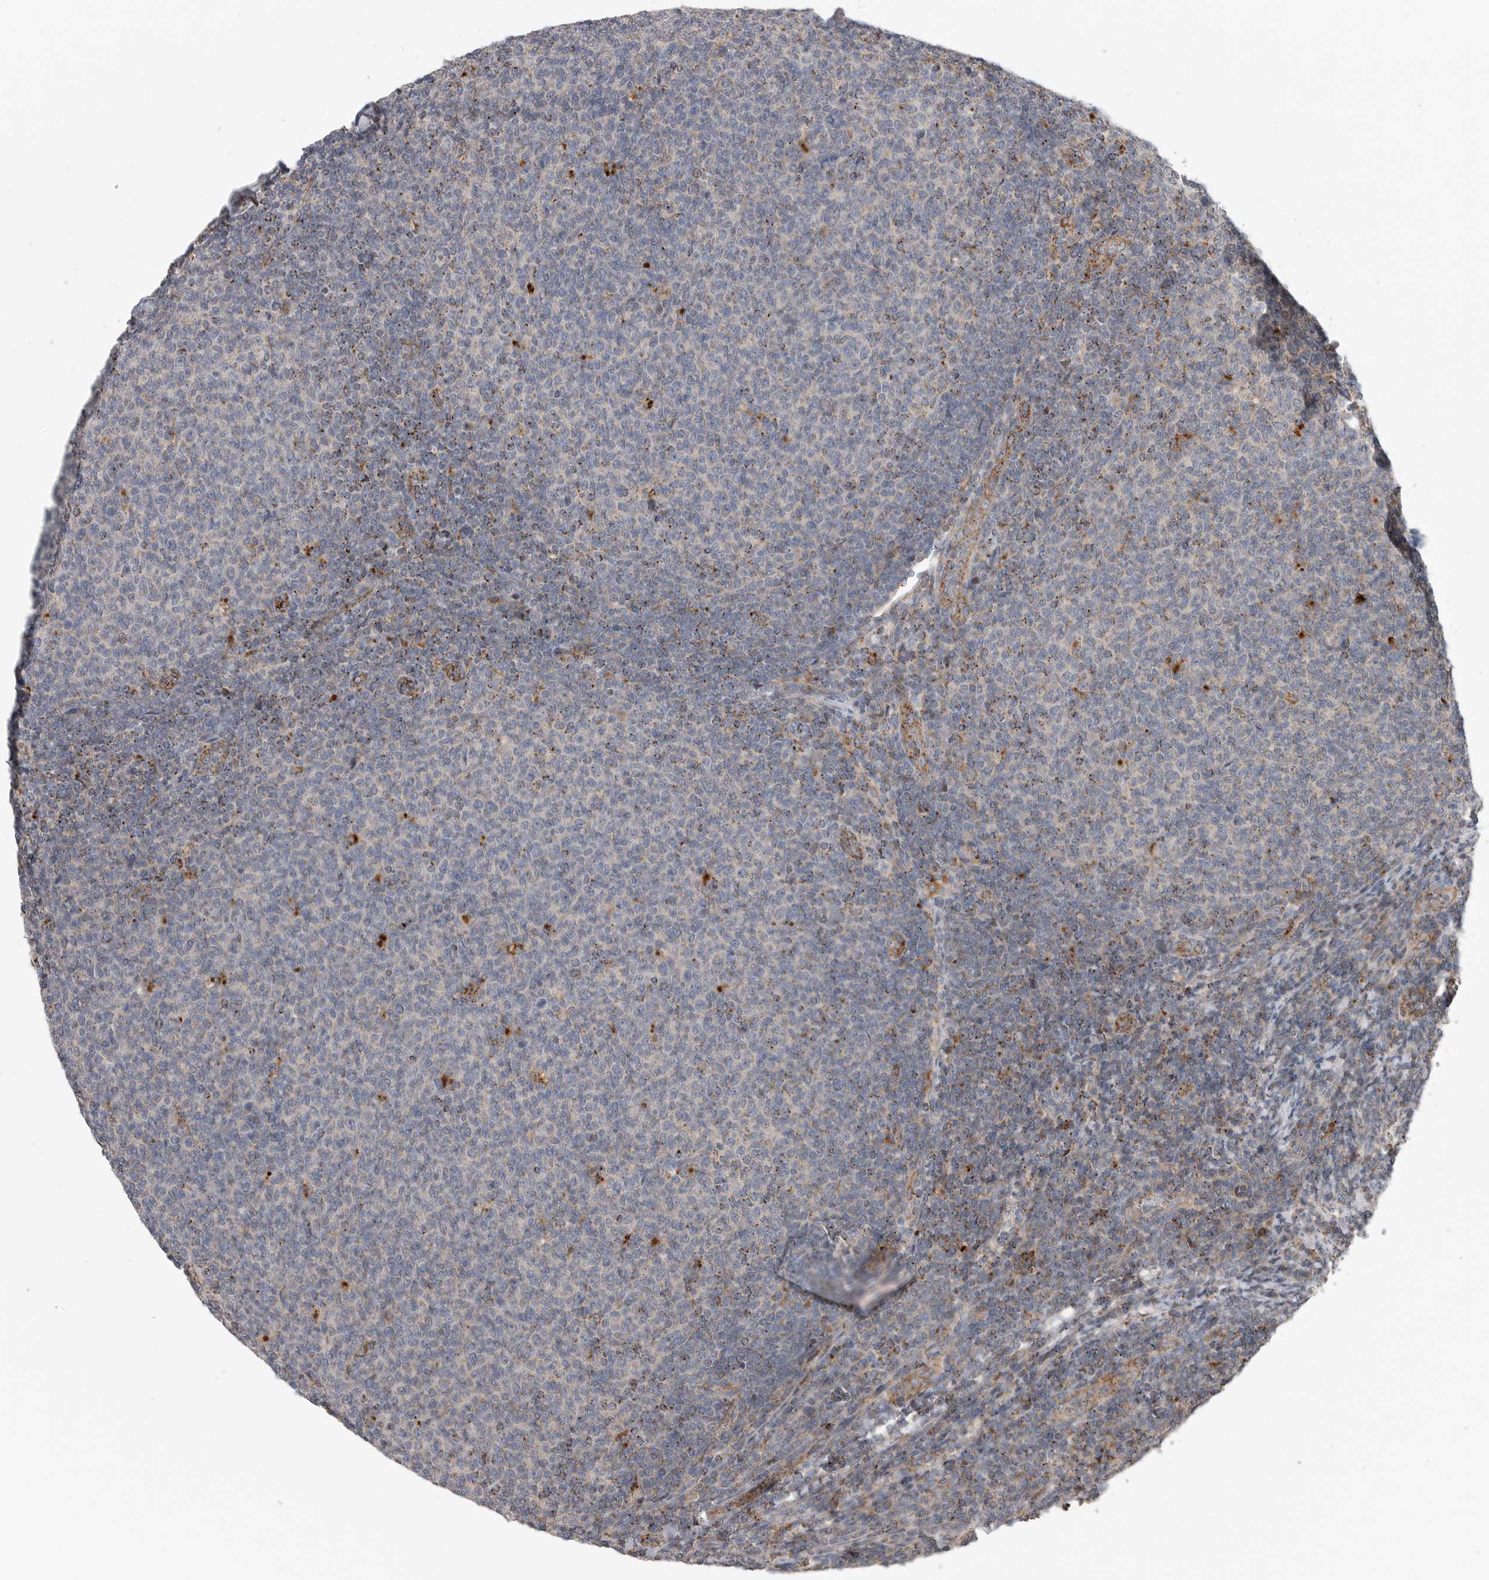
{"staining": {"intensity": "negative", "quantity": "none", "location": "none"}, "tissue": "lymphoma", "cell_type": "Tumor cells", "image_type": "cancer", "snomed": [{"axis": "morphology", "description": "Malignant lymphoma, non-Hodgkin's type, Low grade"}, {"axis": "topography", "description": "Lymph node"}], "caption": "Immunohistochemistry photomicrograph of neoplastic tissue: human low-grade malignant lymphoma, non-Hodgkin's type stained with DAB exhibits no significant protein staining in tumor cells.", "gene": "GALNS", "patient": {"sex": "male", "age": 66}}